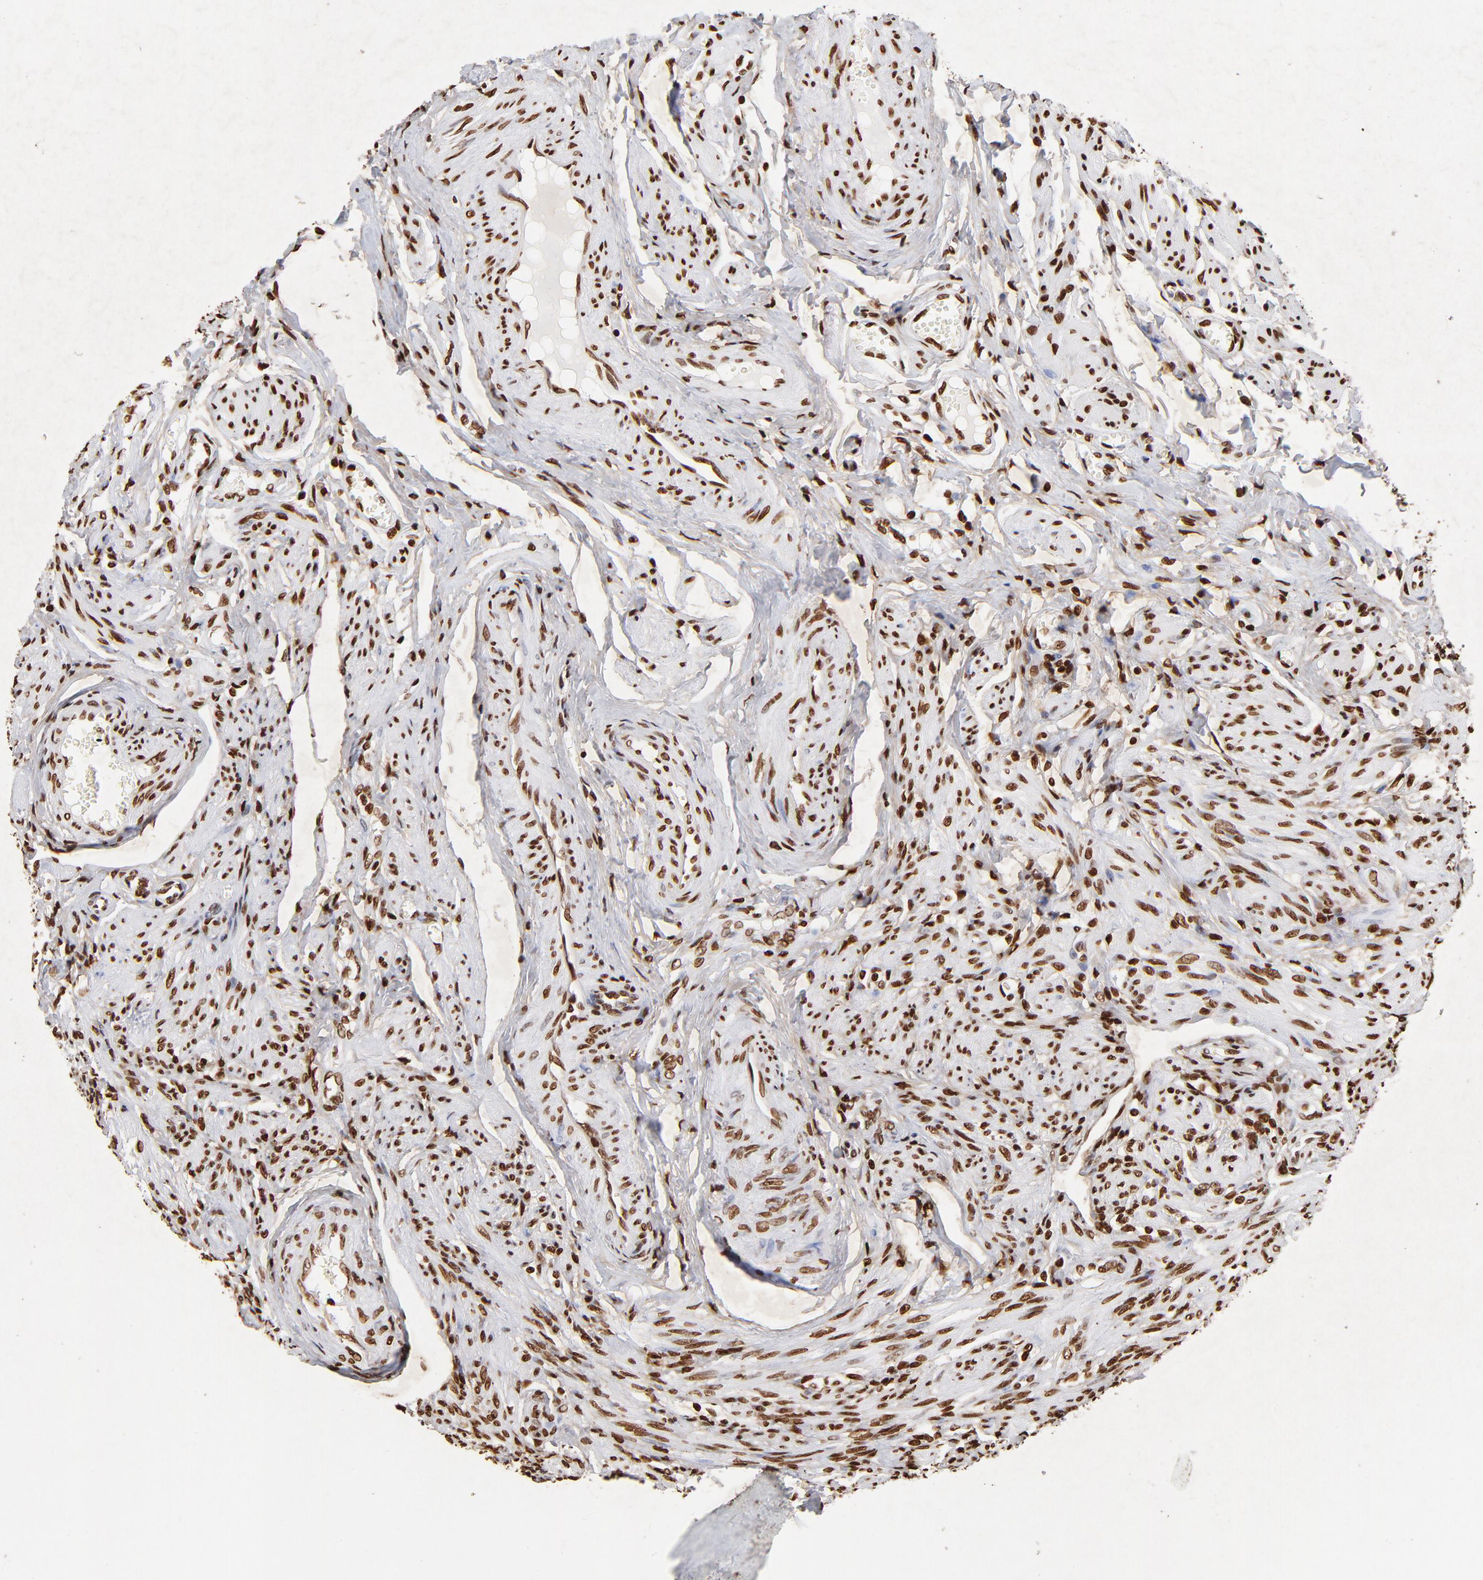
{"staining": {"intensity": "strong", "quantity": ">75%", "location": "nuclear"}, "tissue": "fallopian tube", "cell_type": "Glandular cells", "image_type": "normal", "snomed": [{"axis": "morphology", "description": "Normal tissue, NOS"}, {"axis": "topography", "description": "Fallopian tube"}], "caption": "Fallopian tube stained for a protein exhibits strong nuclear positivity in glandular cells. (DAB IHC with brightfield microscopy, high magnification).", "gene": "FBH1", "patient": {"sex": "female", "age": 46}}